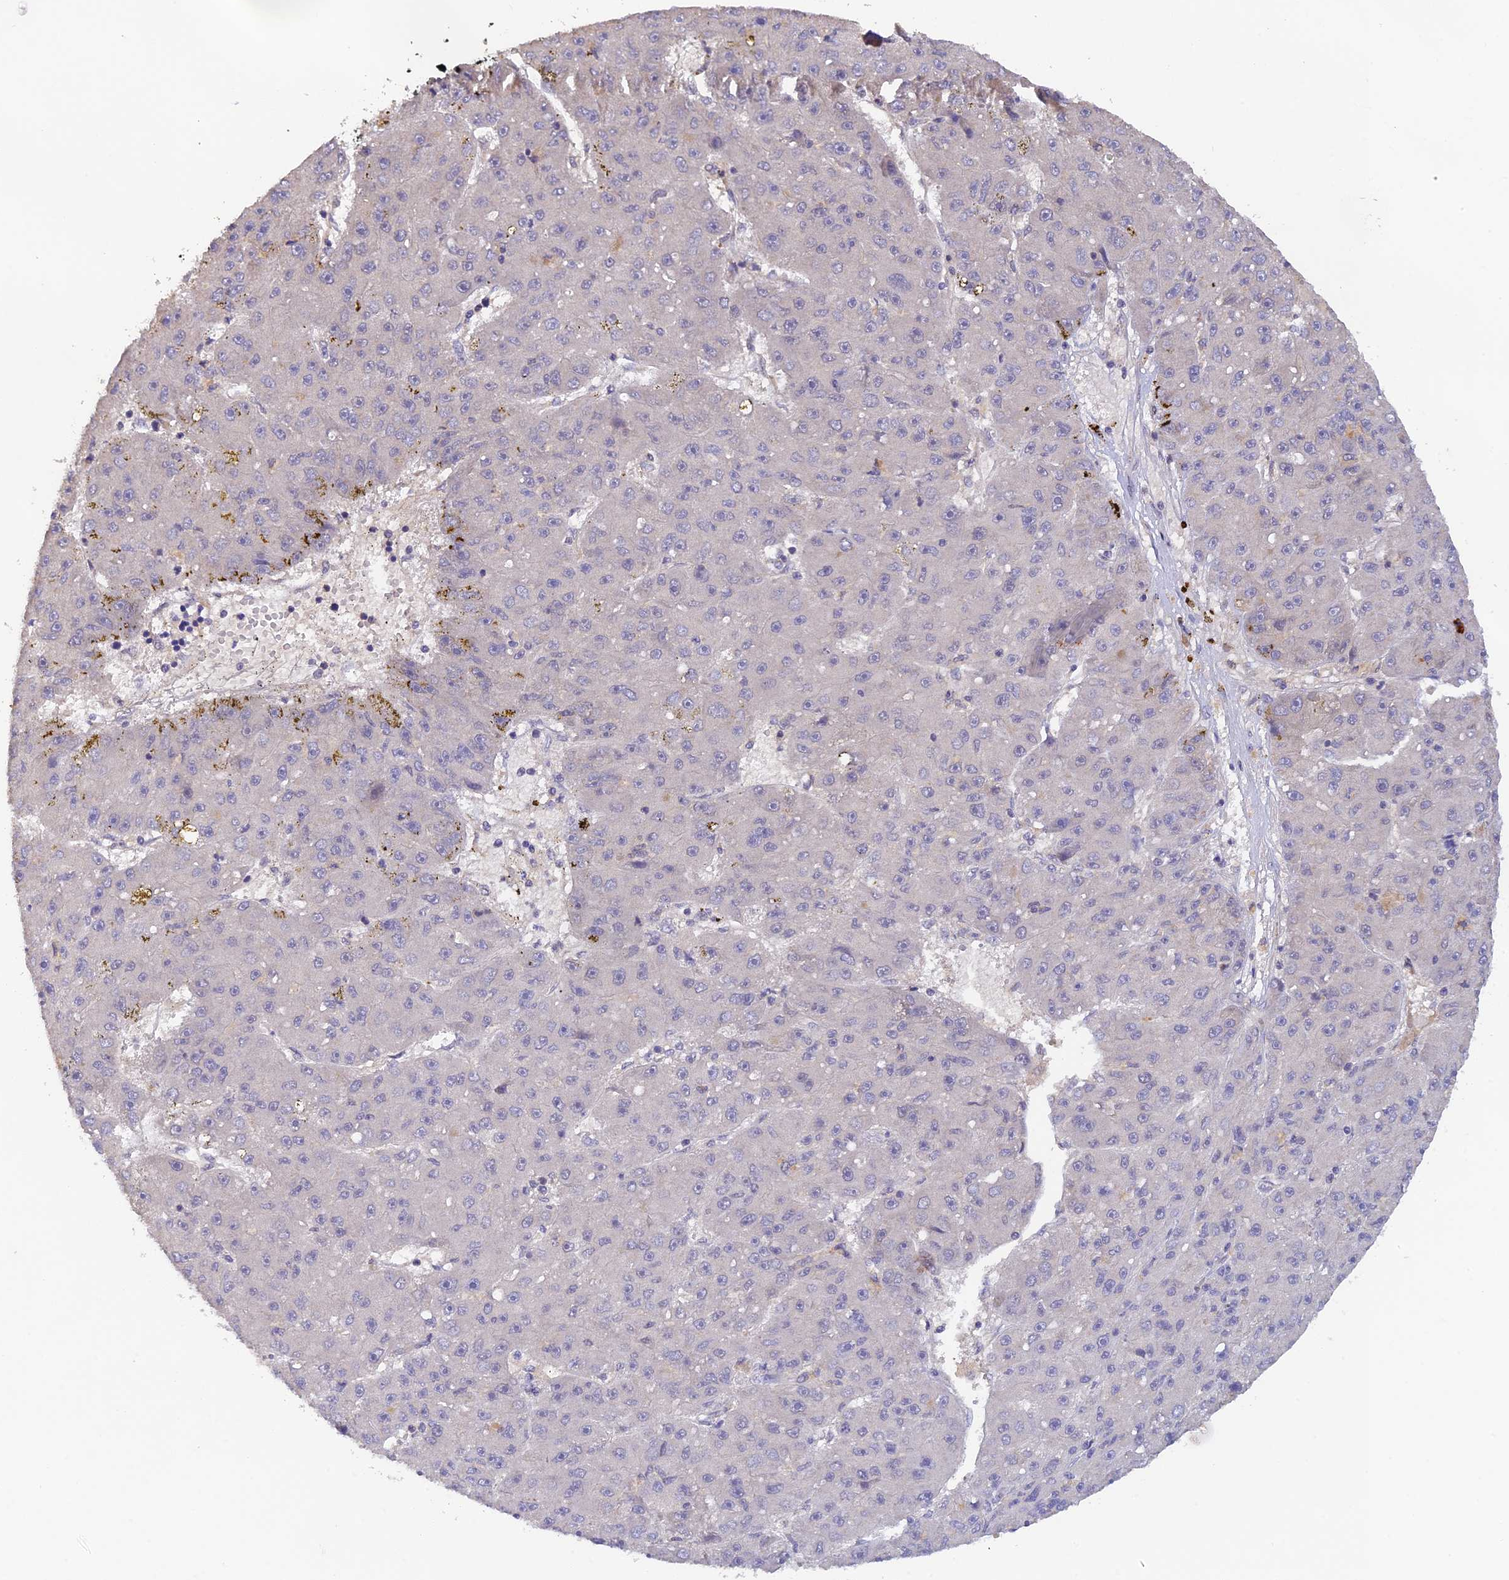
{"staining": {"intensity": "negative", "quantity": "none", "location": "none"}, "tissue": "liver cancer", "cell_type": "Tumor cells", "image_type": "cancer", "snomed": [{"axis": "morphology", "description": "Carcinoma, Hepatocellular, NOS"}, {"axis": "topography", "description": "Liver"}], "caption": "High magnification brightfield microscopy of hepatocellular carcinoma (liver) stained with DAB (3,3'-diaminobenzidine) (brown) and counterstained with hematoxylin (blue): tumor cells show no significant expression.", "gene": "ZNF436", "patient": {"sex": "male", "age": 67}}